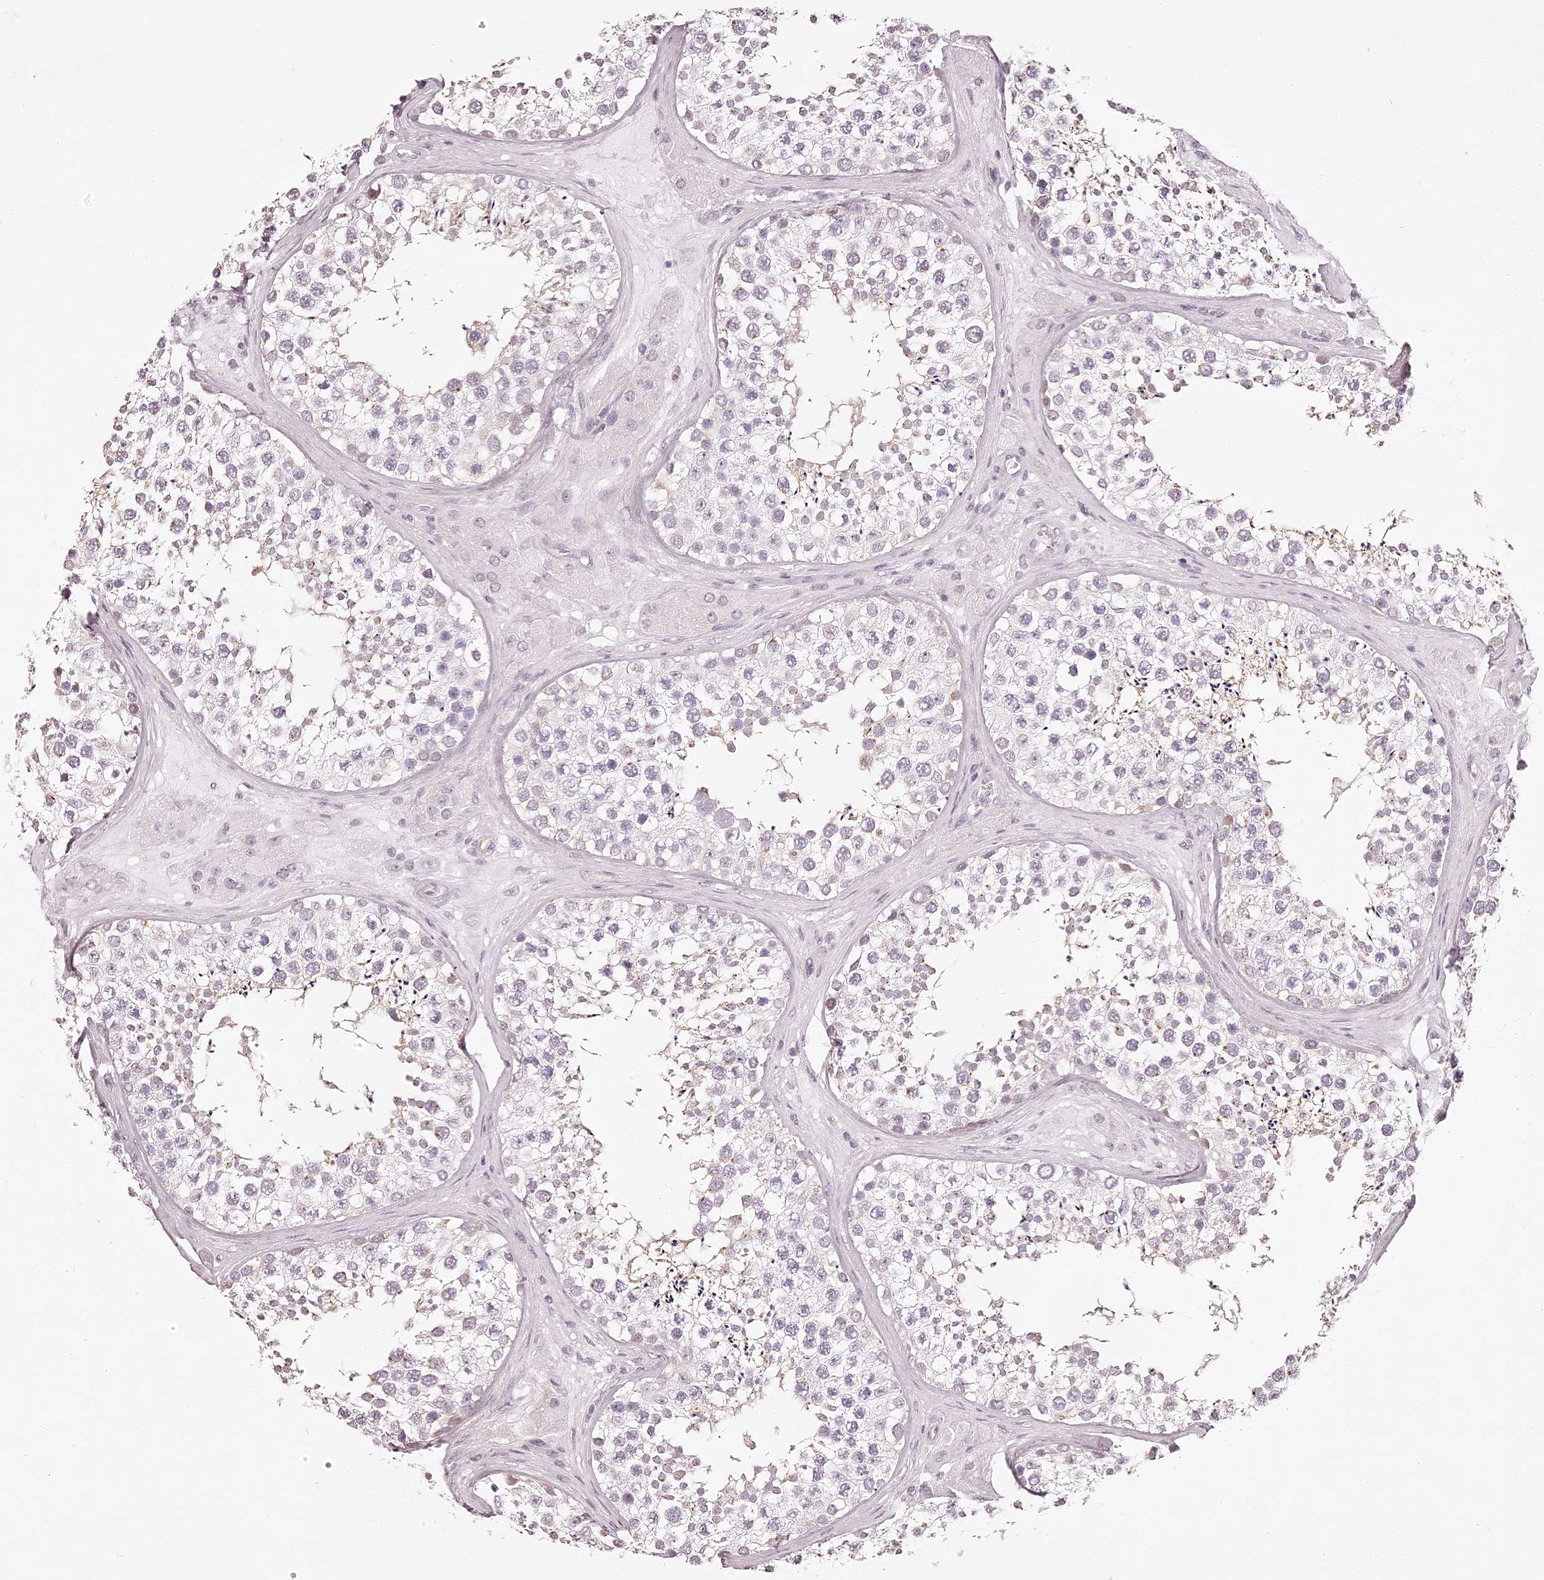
{"staining": {"intensity": "weak", "quantity": "<25%", "location": "cytoplasmic/membranous"}, "tissue": "testis", "cell_type": "Cells in seminiferous ducts", "image_type": "normal", "snomed": [{"axis": "morphology", "description": "Normal tissue, NOS"}, {"axis": "topography", "description": "Testis"}], "caption": "Protein analysis of normal testis exhibits no significant expression in cells in seminiferous ducts.", "gene": "ELAPOR1", "patient": {"sex": "male", "age": 46}}